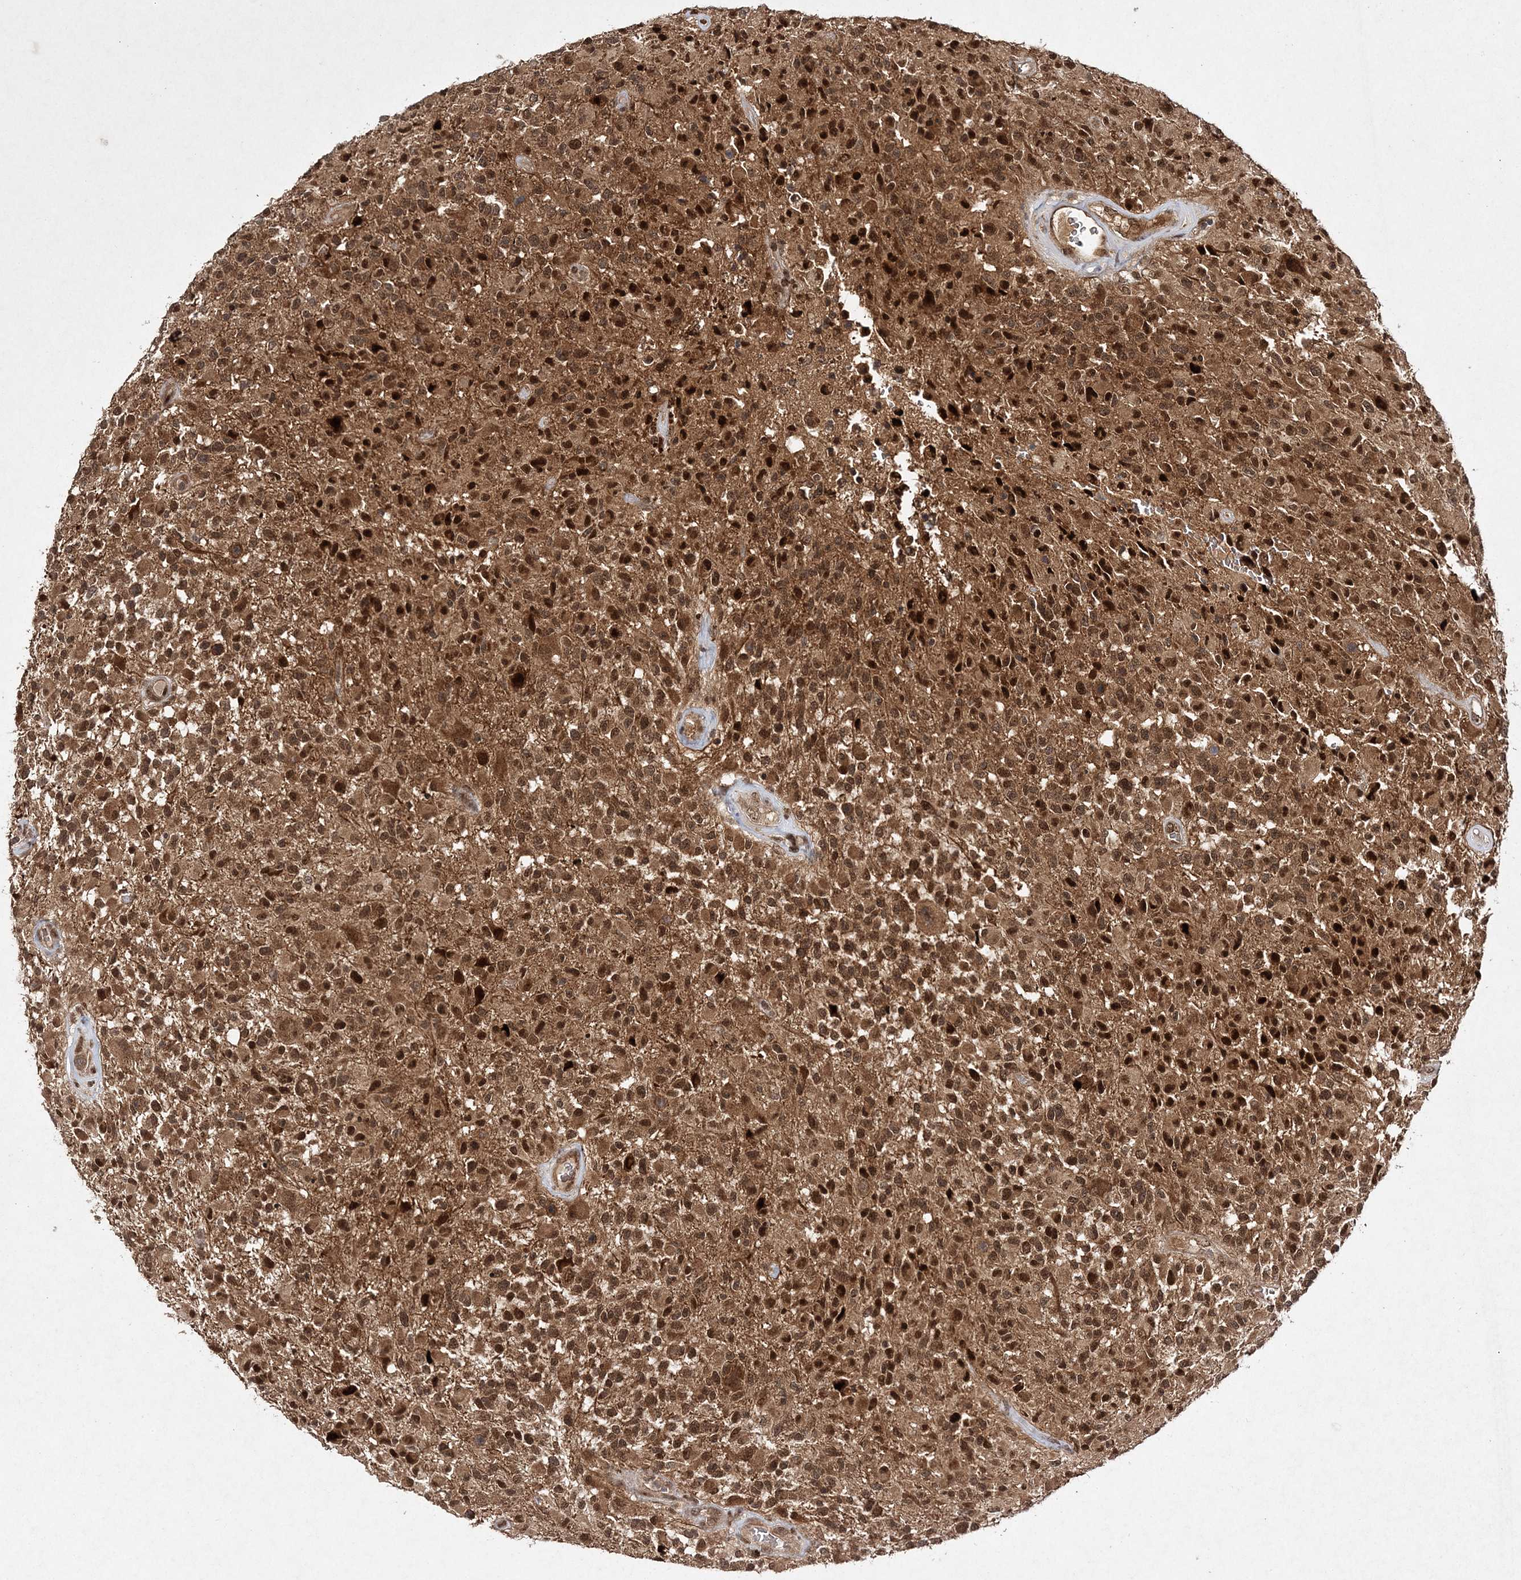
{"staining": {"intensity": "moderate", "quantity": ">75%", "location": "cytoplasmic/membranous,nuclear"}, "tissue": "glioma", "cell_type": "Tumor cells", "image_type": "cancer", "snomed": [{"axis": "morphology", "description": "Glioma, malignant, High grade"}, {"axis": "morphology", "description": "Glioblastoma, NOS"}, {"axis": "topography", "description": "Brain"}], "caption": "An immunohistochemistry (IHC) histopathology image of neoplastic tissue is shown. Protein staining in brown shows moderate cytoplasmic/membranous and nuclear positivity in glioblastoma within tumor cells.", "gene": "NIF3L1", "patient": {"sex": "male", "age": 60}}